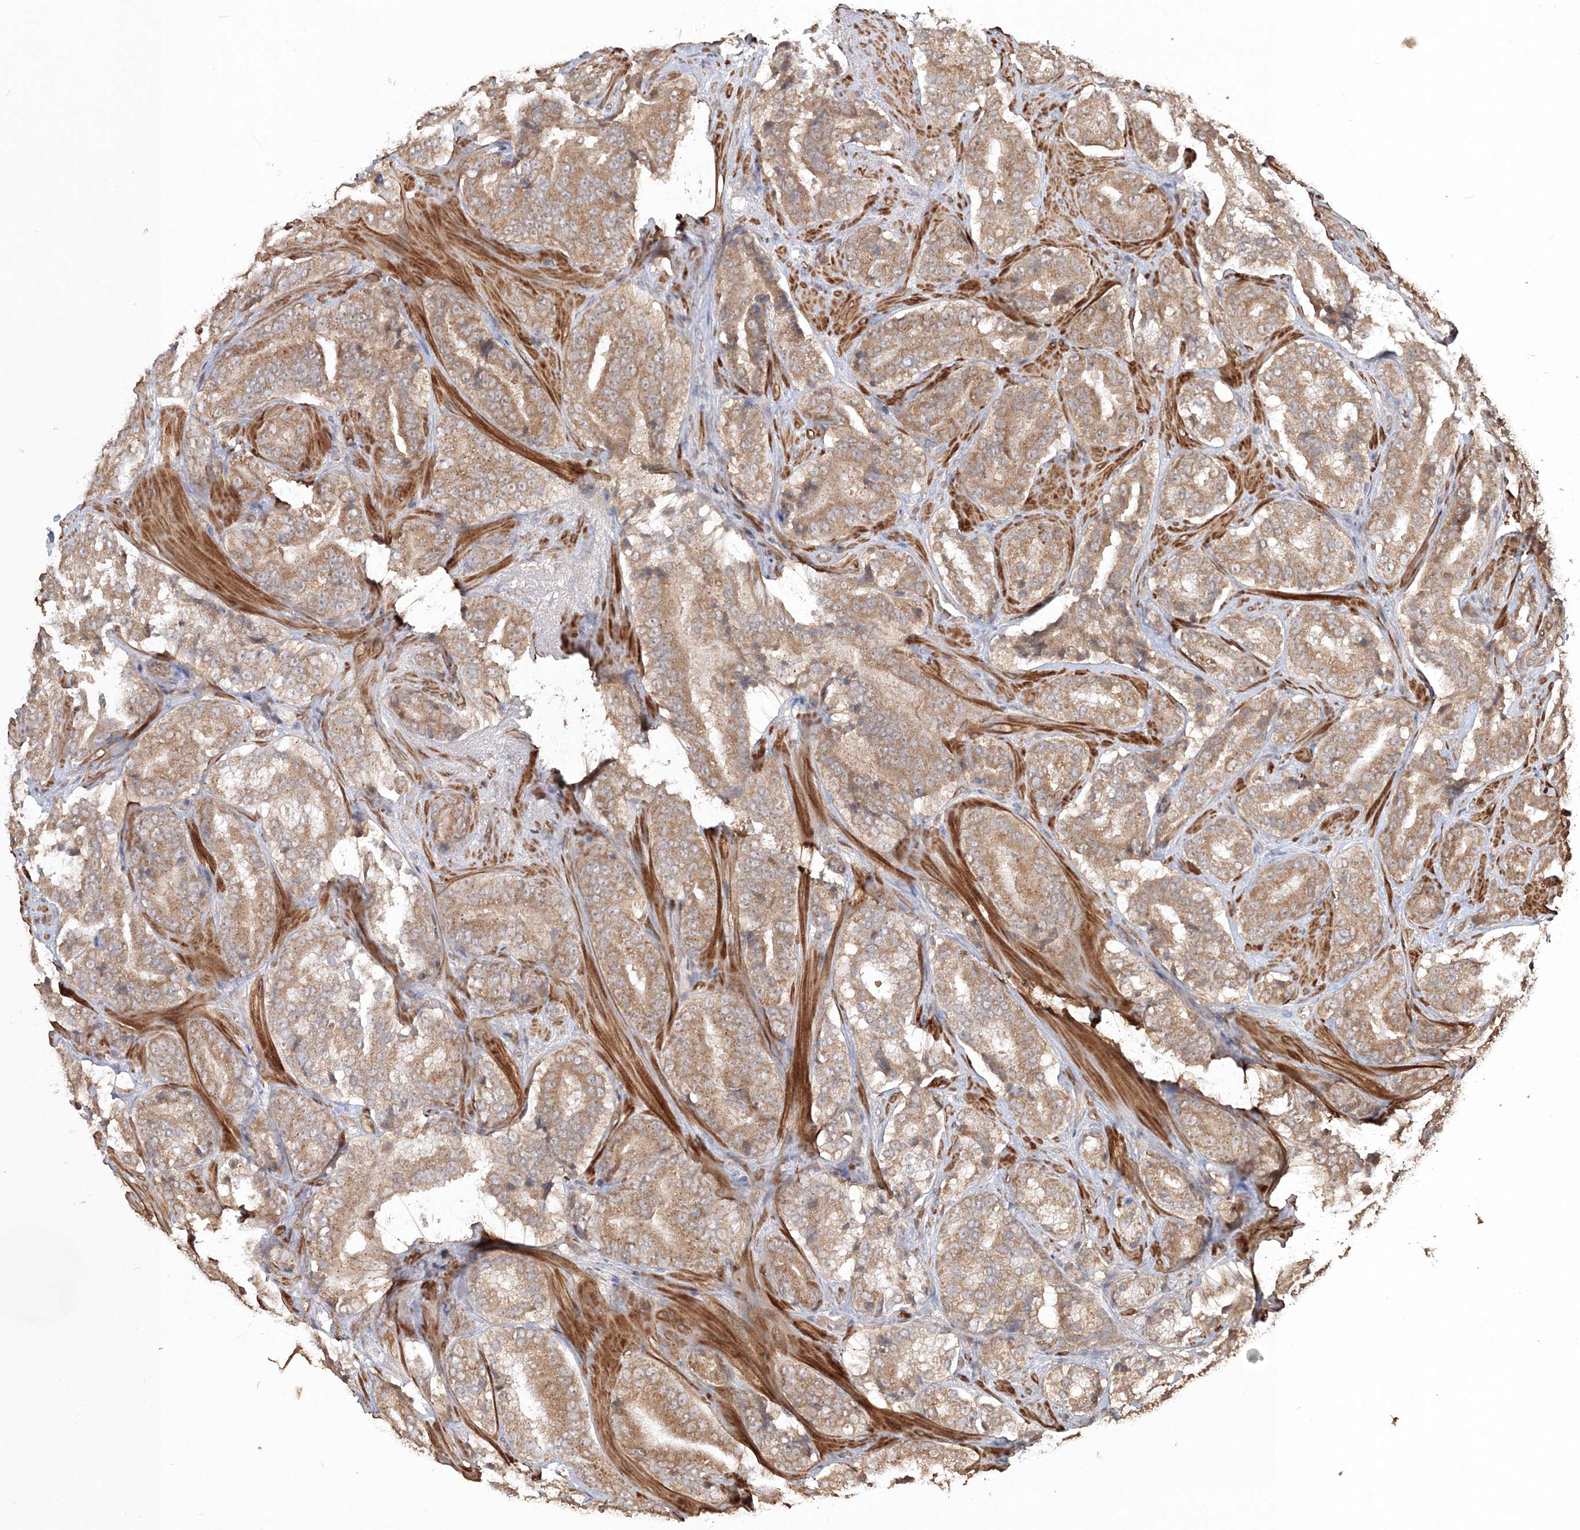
{"staining": {"intensity": "moderate", "quantity": ">75%", "location": "cytoplasmic/membranous"}, "tissue": "prostate cancer", "cell_type": "Tumor cells", "image_type": "cancer", "snomed": [{"axis": "morphology", "description": "Adenocarcinoma, High grade"}, {"axis": "topography", "description": "Prostate"}], "caption": "Human prostate cancer stained with a protein marker displays moderate staining in tumor cells.", "gene": "CCDC122", "patient": {"sex": "male", "age": 60}}